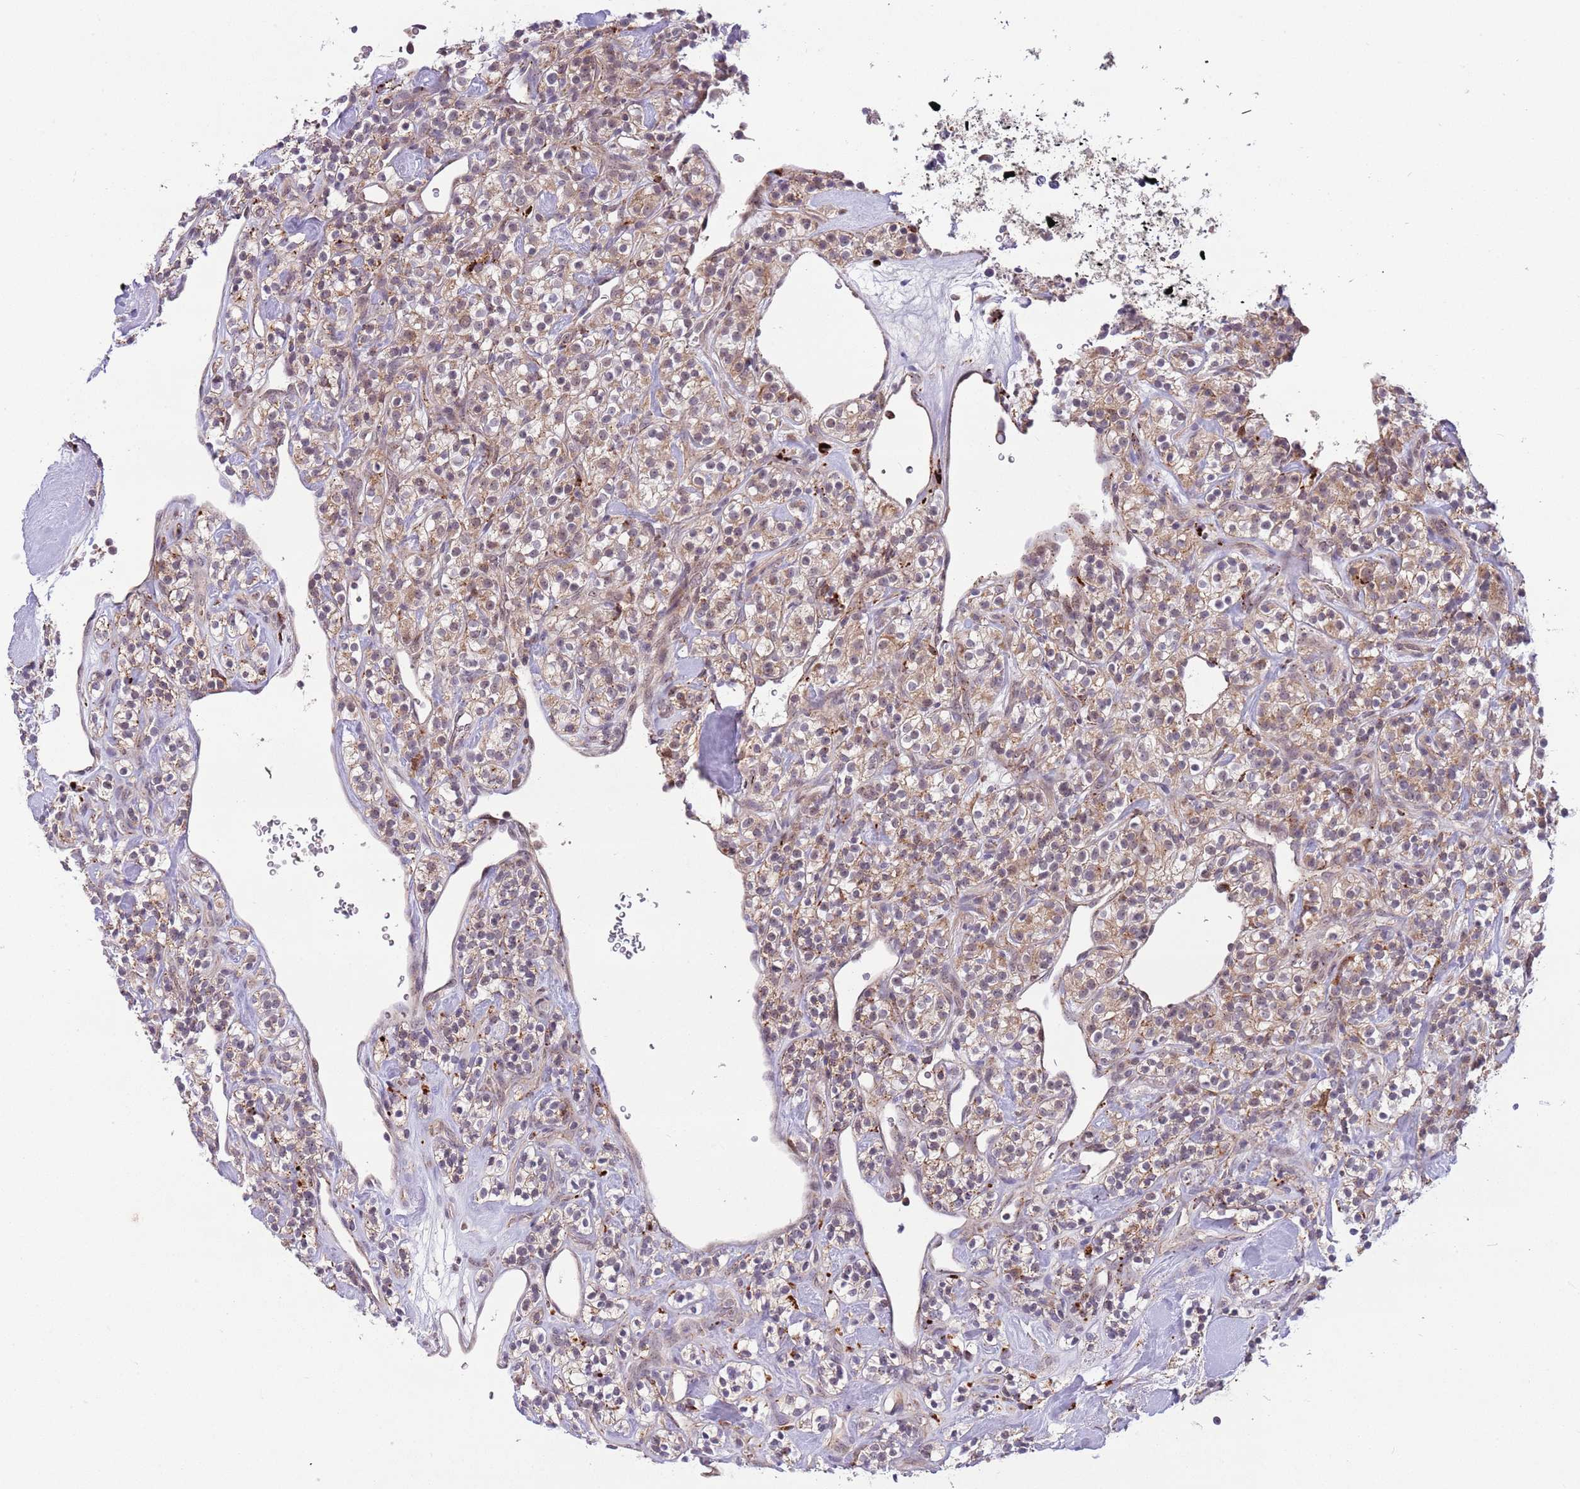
{"staining": {"intensity": "weak", "quantity": ">75%", "location": "cytoplasmic/membranous"}, "tissue": "renal cancer", "cell_type": "Tumor cells", "image_type": "cancer", "snomed": [{"axis": "morphology", "description": "Adenocarcinoma, NOS"}, {"axis": "topography", "description": "Kidney"}], "caption": "Human adenocarcinoma (renal) stained with a protein marker reveals weak staining in tumor cells.", "gene": "TRIM27", "patient": {"sex": "male", "age": 77}}